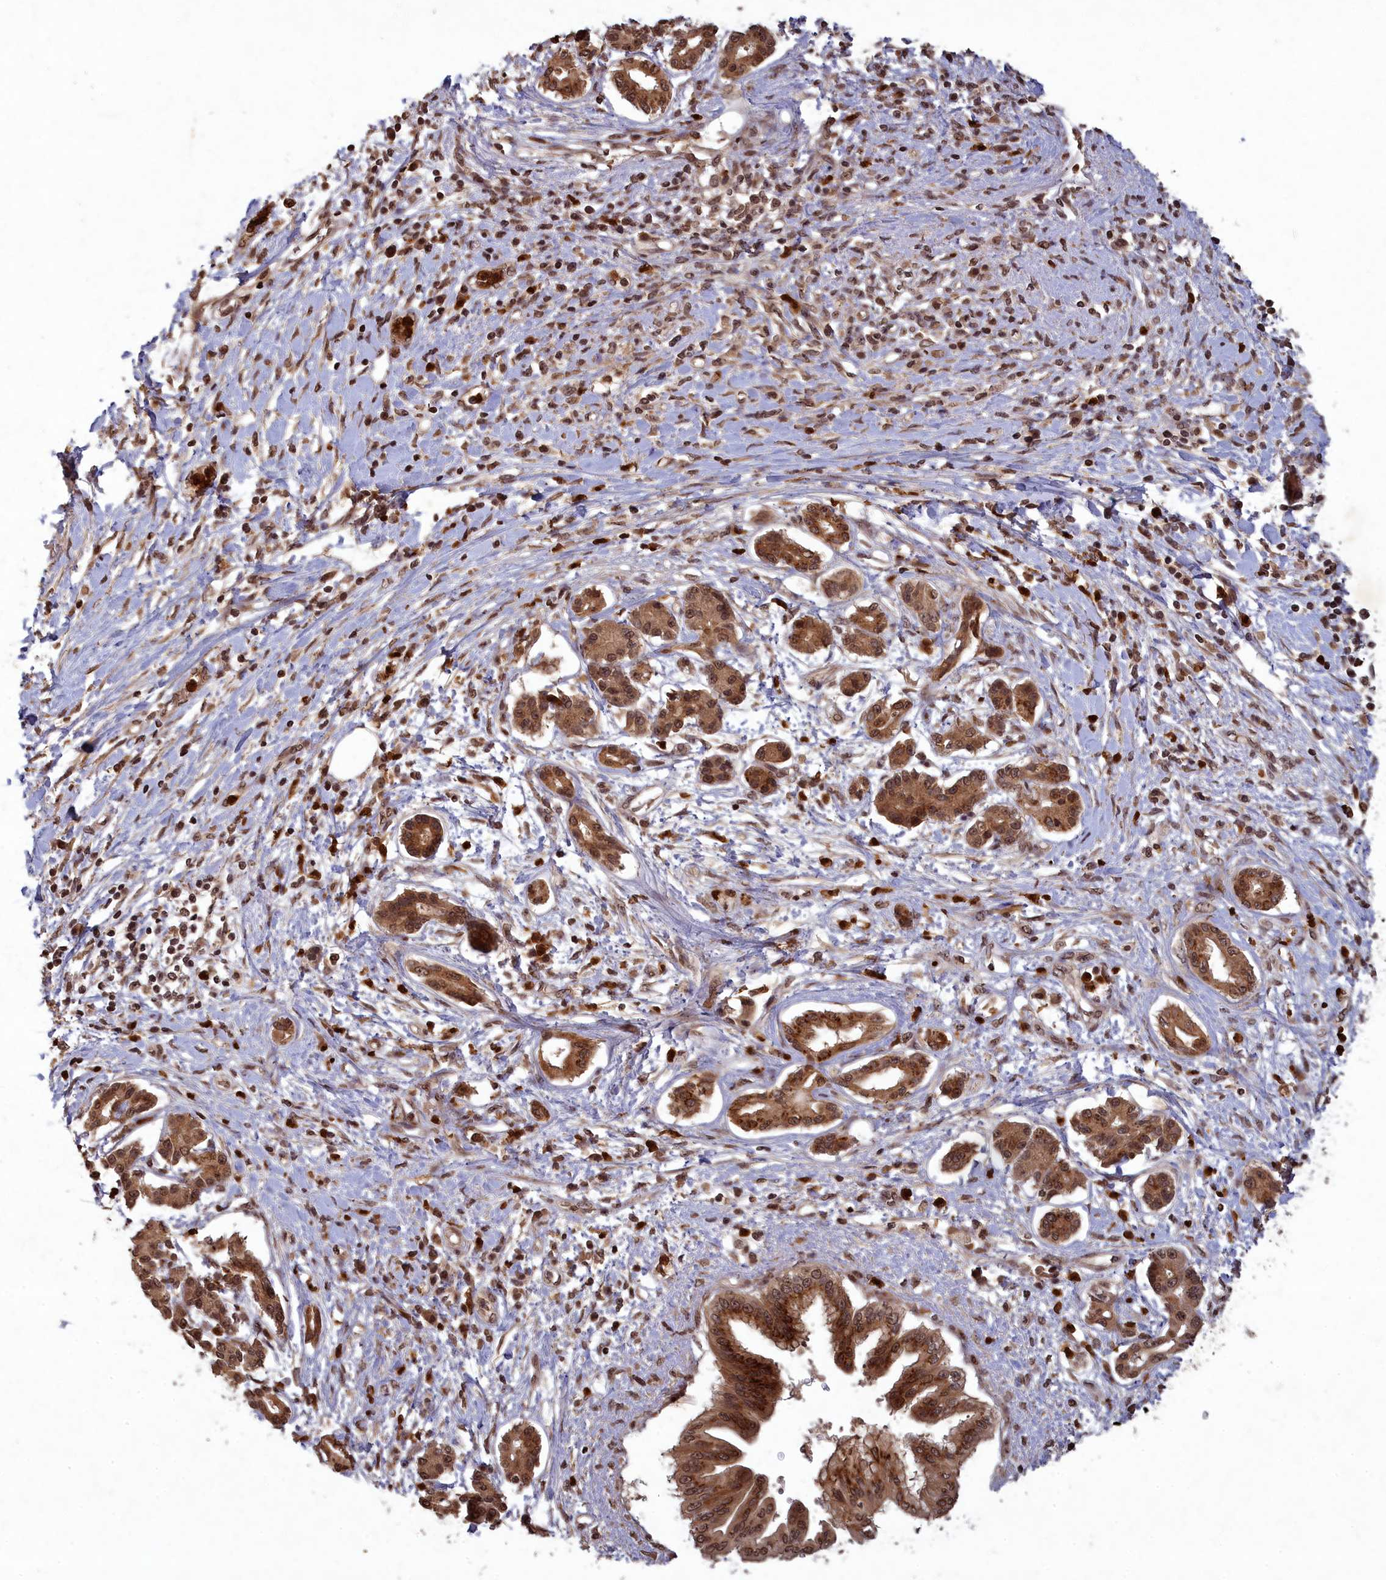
{"staining": {"intensity": "moderate", "quantity": ">75%", "location": "cytoplasmic/membranous,nuclear"}, "tissue": "pancreatic cancer", "cell_type": "Tumor cells", "image_type": "cancer", "snomed": [{"axis": "morphology", "description": "Adenocarcinoma, NOS"}, {"axis": "topography", "description": "Pancreas"}], "caption": "Immunohistochemistry (DAB (3,3'-diaminobenzidine)) staining of human pancreatic cancer reveals moderate cytoplasmic/membranous and nuclear protein positivity in approximately >75% of tumor cells. (Stains: DAB in brown, nuclei in blue, Microscopy: brightfield microscopy at high magnification).", "gene": "SRMS", "patient": {"sex": "female", "age": 56}}